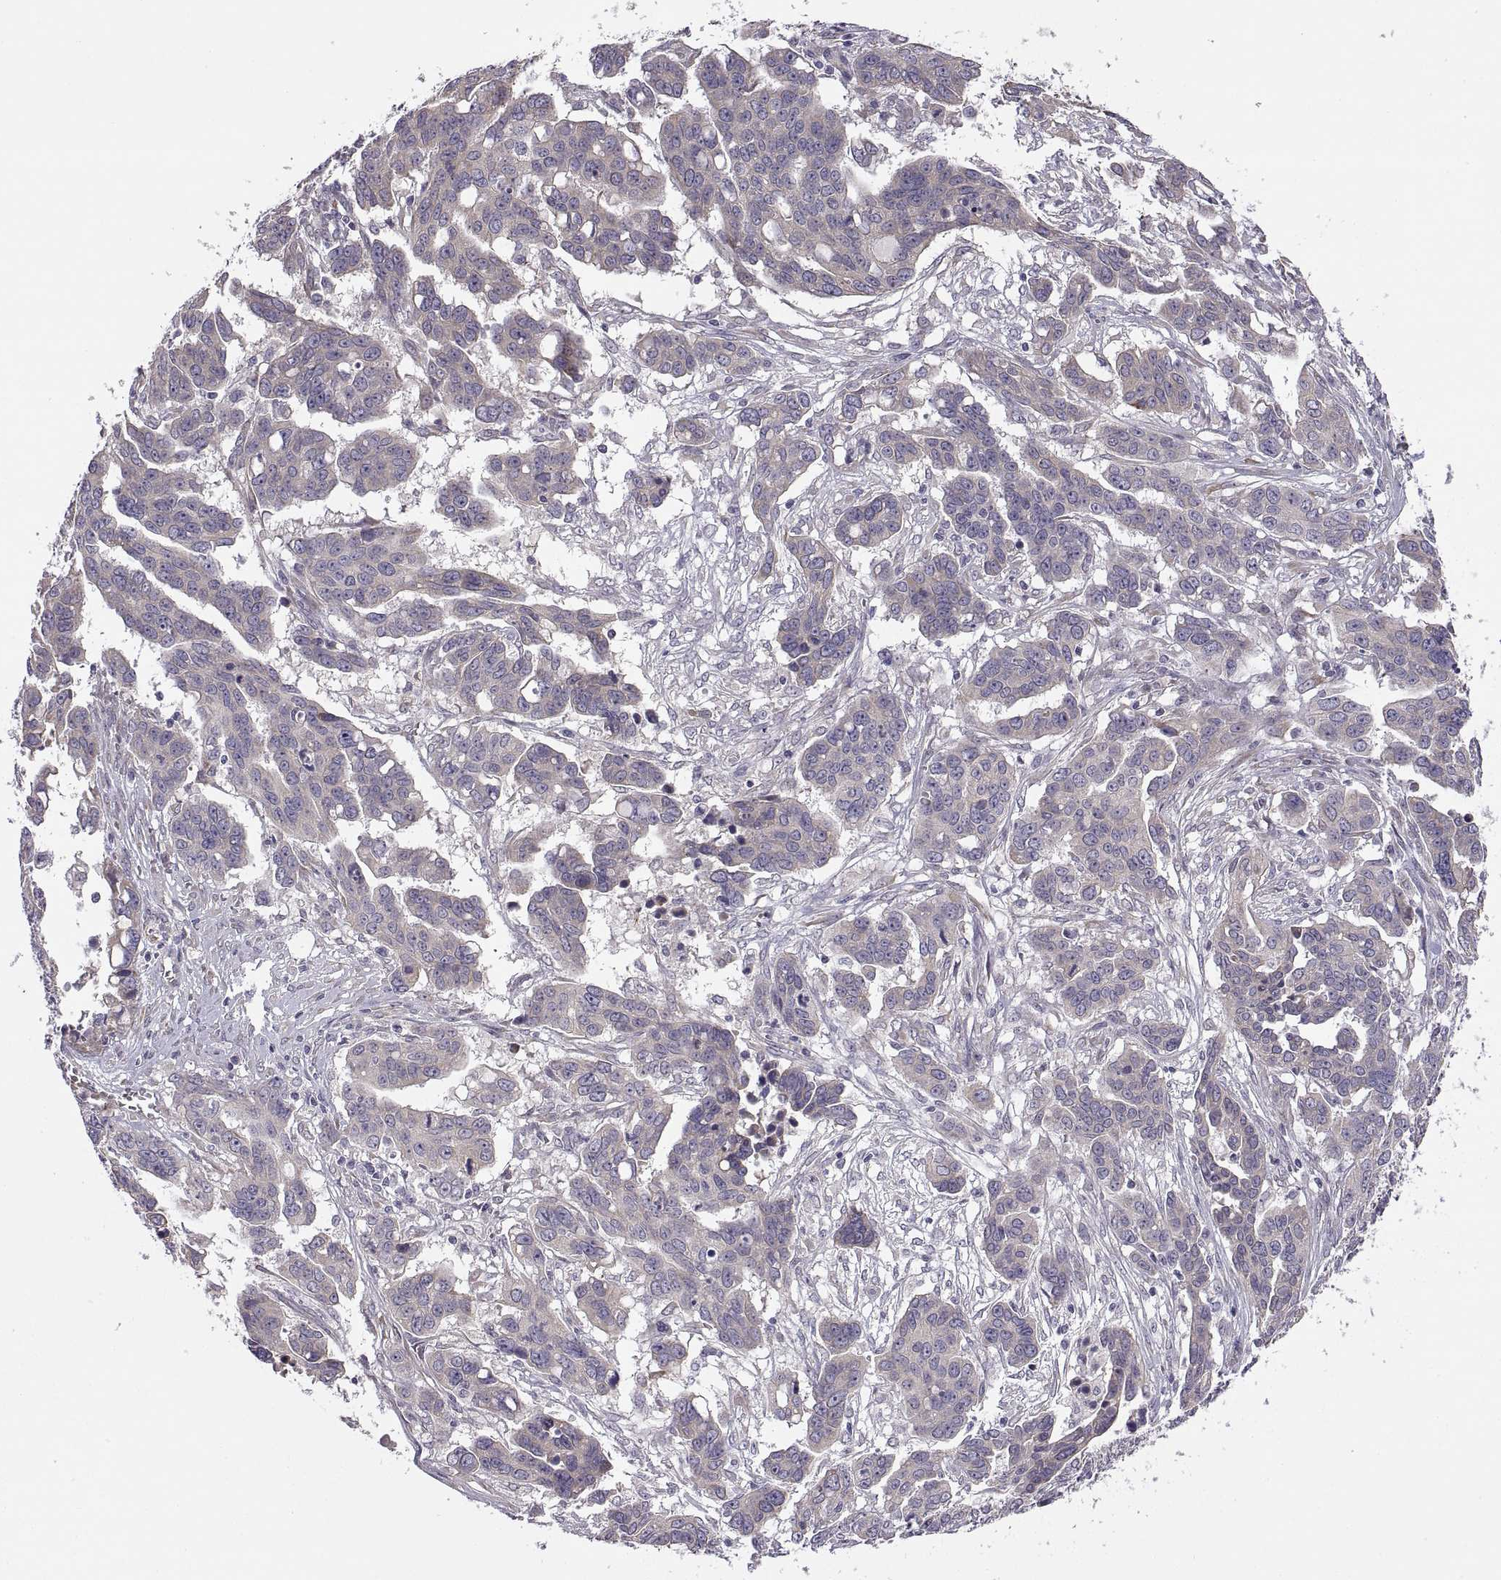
{"staining": {"intensity": "weak", "quantity": "25%-75%", "location": "cytoplasmic/membranous"}, "tissue": "ovarian cancer", "cell_type": "Tumor cells", "image_type": "cancer", "snomed": [{"axis": "morphology", "description": "Carcinoma, endometroid"}, {"axis": "topography", "description": "Ovary"}], "caption": "Immunohistochemical staining of human ovarian cancer (endometroid carcinoma) shows weak cytoplasmic/membranous protein positivity in about 25%-75% of tumor cells. Immunohistochemistry stains the protein of interest in brown and the nuclei are stained blue.", "gene": "ACSBG2", "patient": {"sex": "female", "age": 78}}